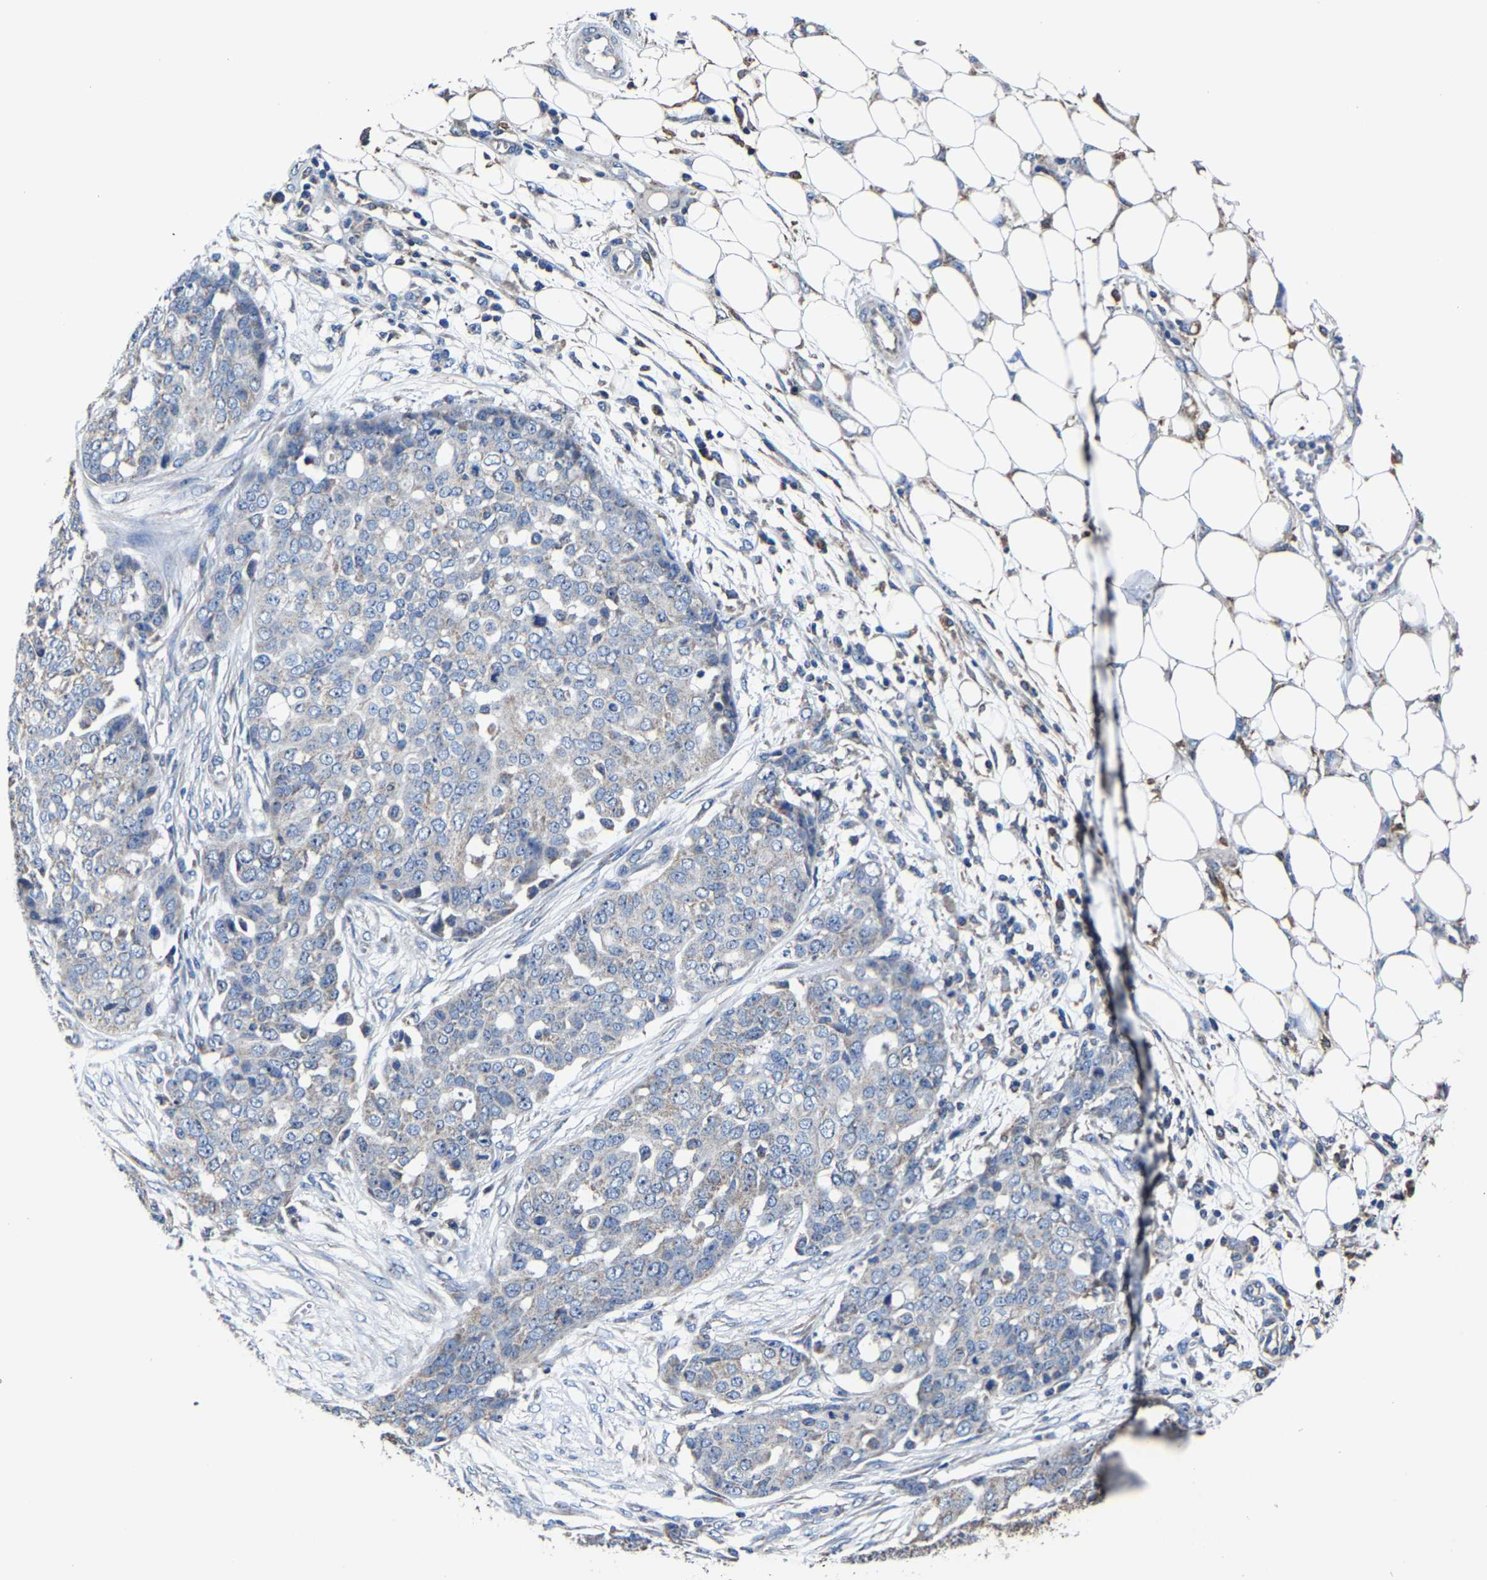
{"staining": {"intensity": "weak", "quantity": "<25%", "location": "cytoplasmic/membranous"}, "tissue": "ovarian cancer", "cell_type": "Tumor cells", "image_type": "cancer", "snomed": [{"axis": "morphology", "description": "Cystadenocarcinoma, serous, NOS"}, {"axis": "topography", "description": "Soft tissue"}, {"axis": "topography", "description": "Ovary"}], "caption": "Tumor cells show no significant staining in serous cystadenocarcinoma (ovarian).", "gene": "ZCCHC7", "patient": {"sex": "female", "age": 57}}